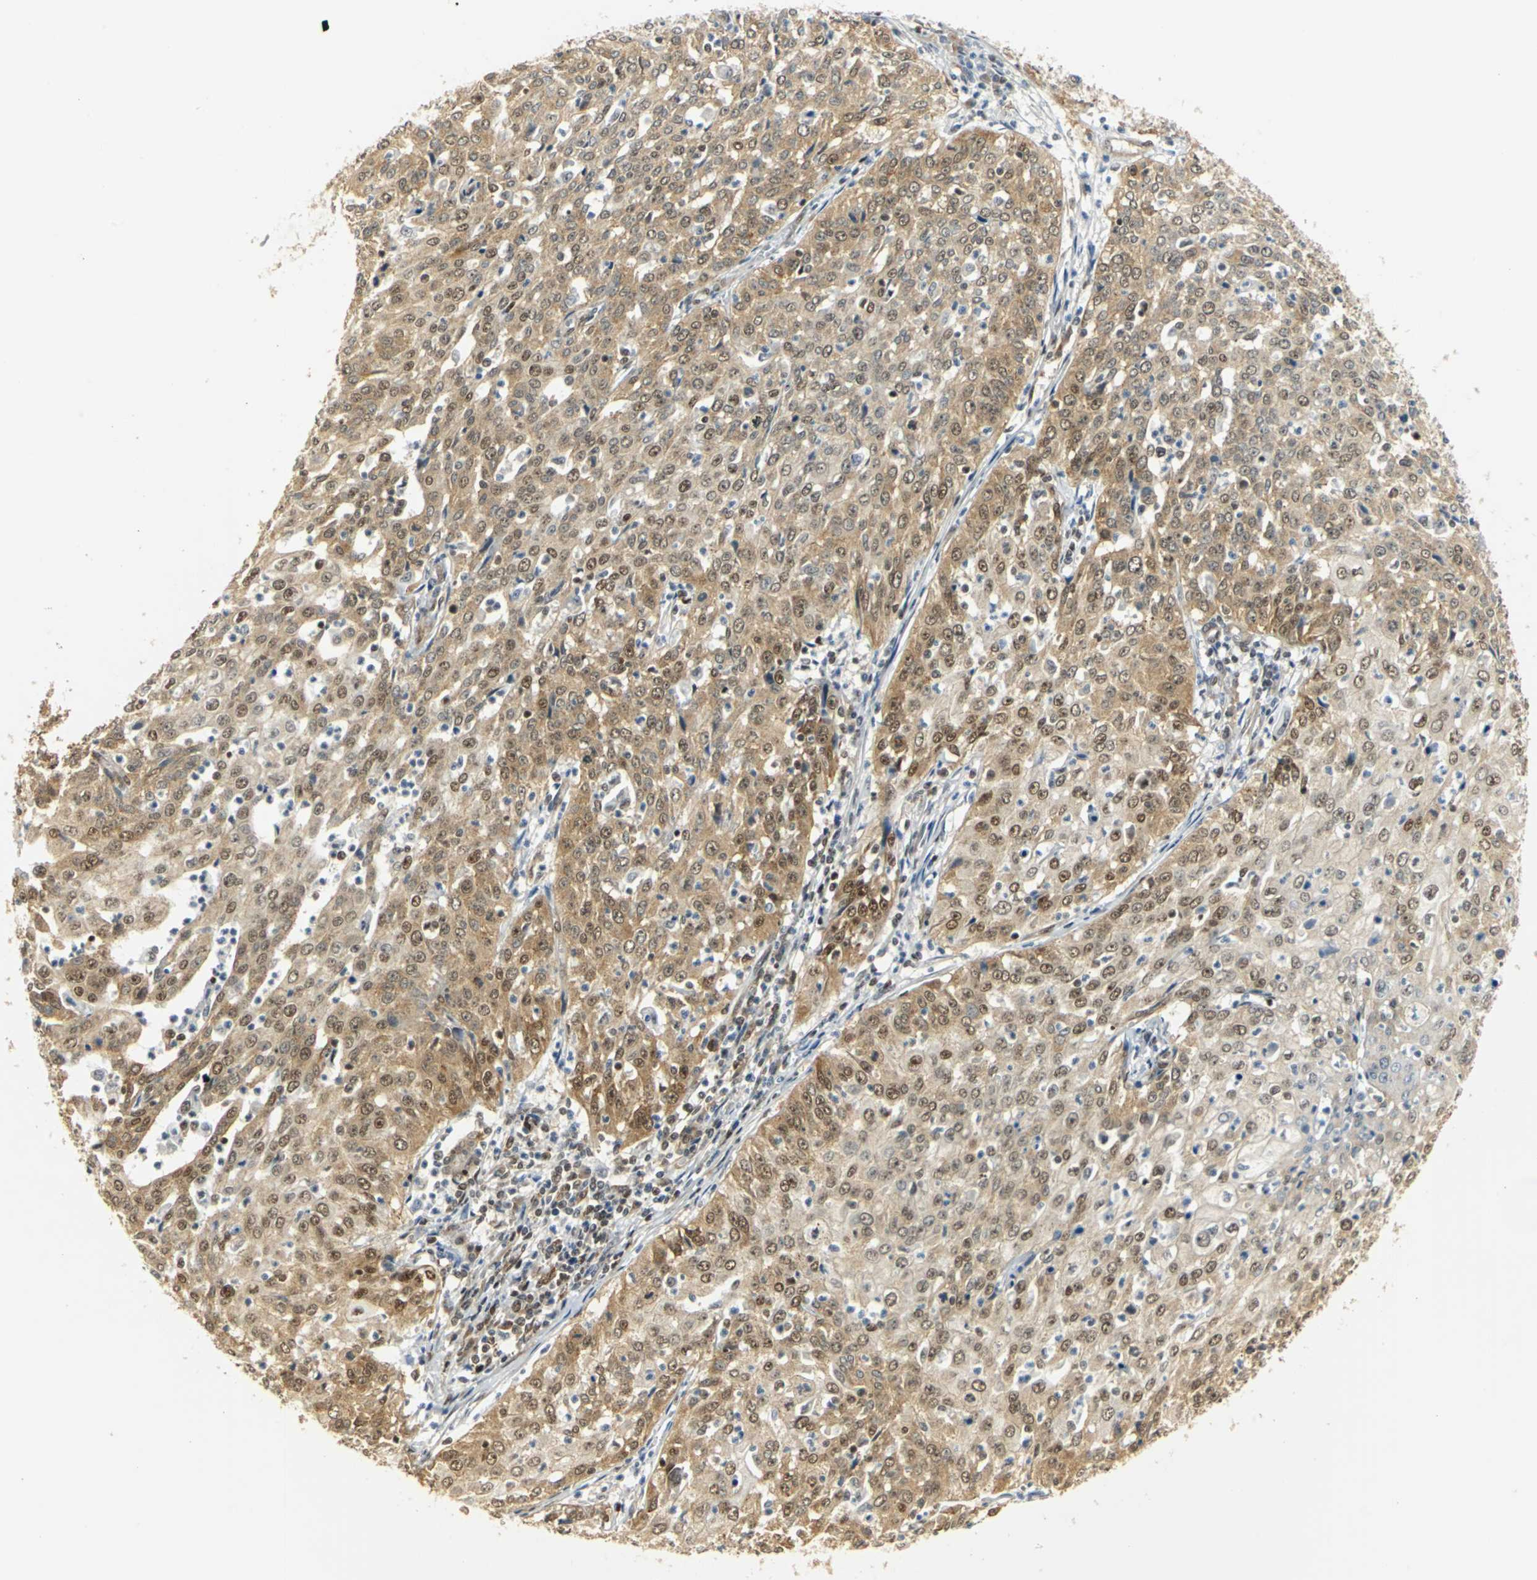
{"staining": {"intensity": "moderate", "quantity": ">75%", "location": "cytoplasmic/membranous,nuclear"}, "tissue": "cervical cancer", "cell_type": "Tumor cells", "image_type": "cancer", "snomed": [{"axis": "morphology", "description": "Squamous cell carcinoma, NOS"}, {"axis": "topography", "description": "Cervix"}], "caption": "Protein staining of cervical cancer tissue shows moderate cytoplasmic/membranous and nuclear positivity in about >75% of tumor cells. The protein is stained brown, and the nuclei are stained in blue (DAB (3,3'-diaminobenzidine) IHC with brightfield microscopy, high magnification).", "gene": "DDX5", "patient": {"sex": "female", "age": 39}}